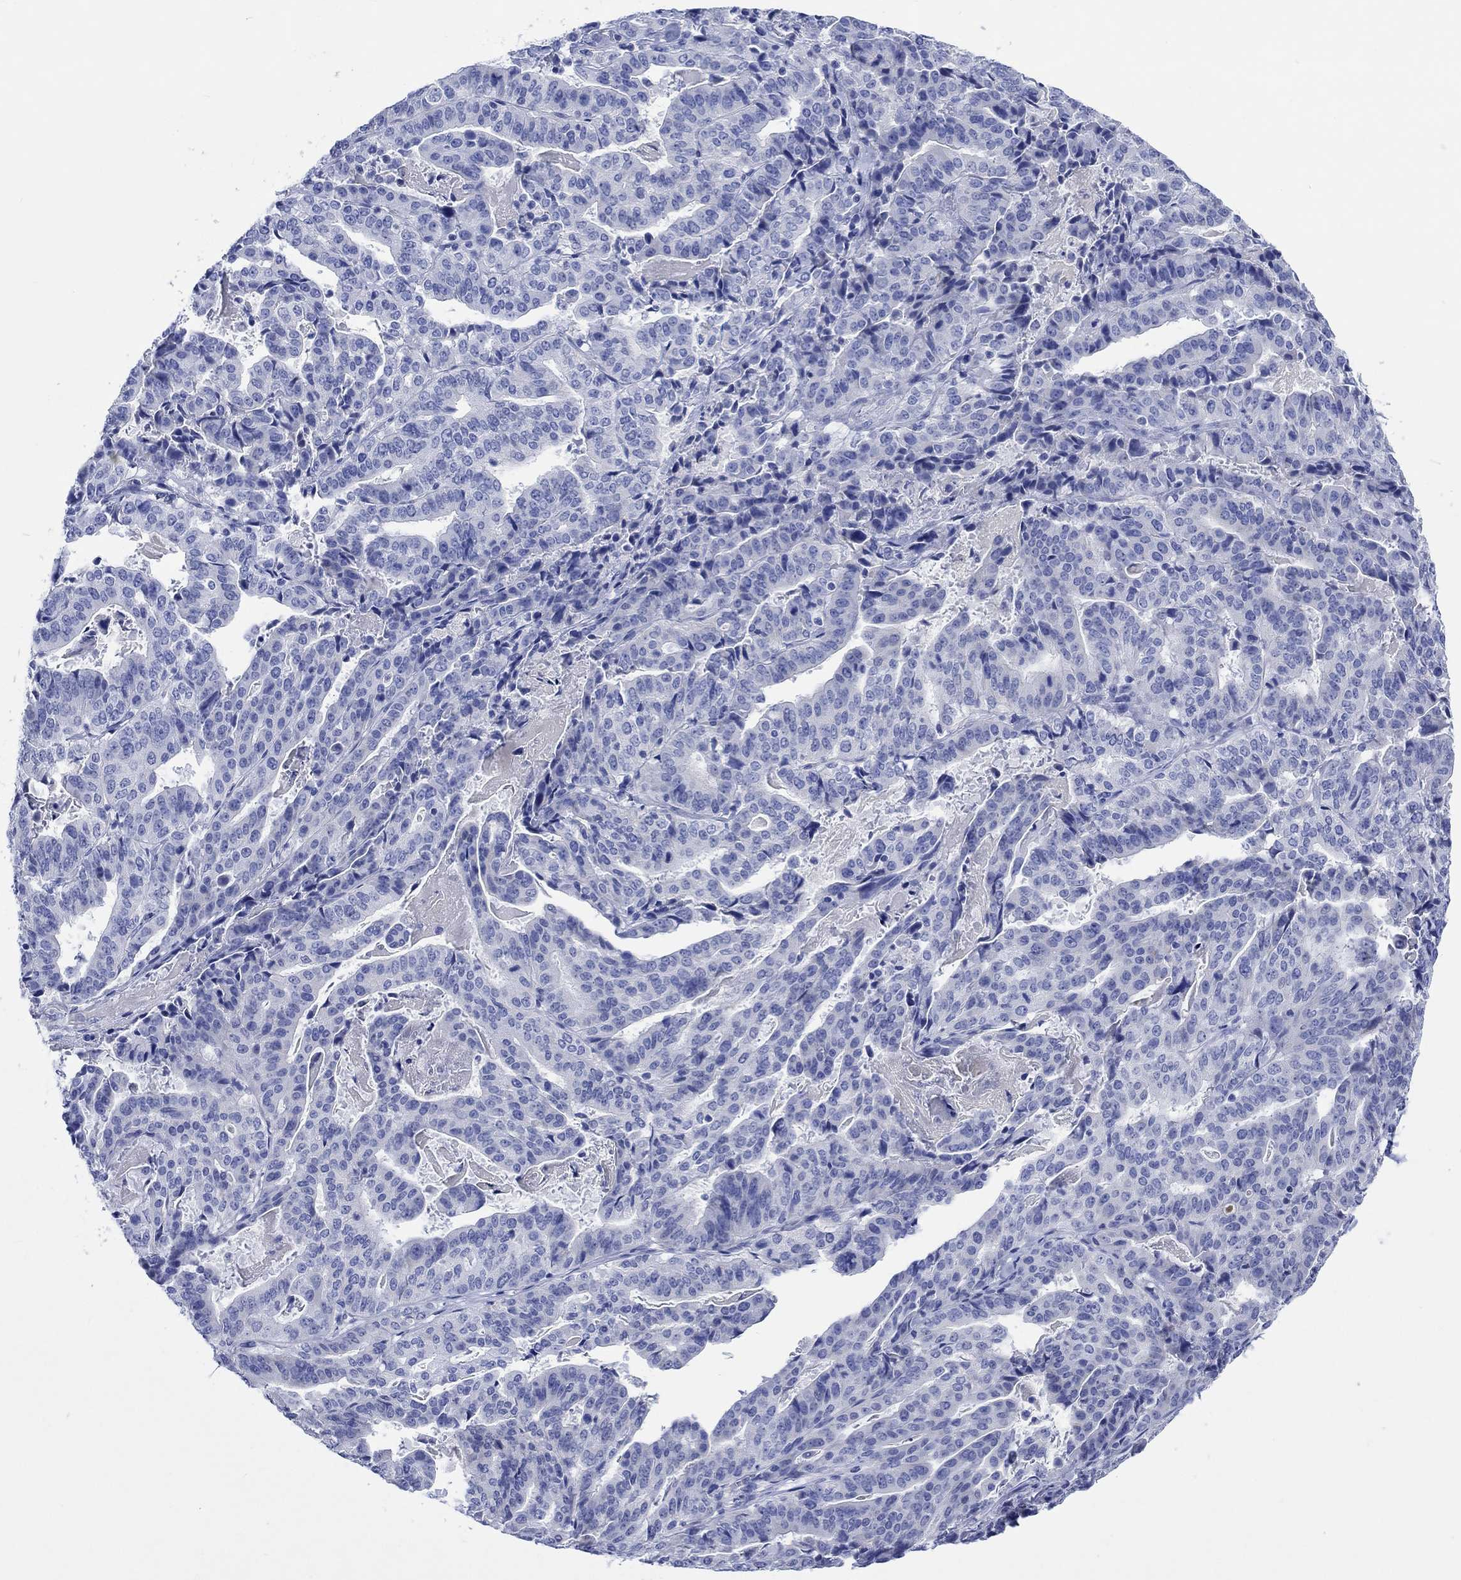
{"staining": {"intensity": "negative", "quantity": "none", "location": "none"}, "tissue": "stomach cancer", "cell_type": "Tumor cells", "image_type": "cancer", "snomed": [{"axis": "morphology", "description": "Adenocarcinoma, NOS"}, {"axis": "topography", "description": "Stomach"}], "caption": "High magnification brightfield microscopy of stomach adenocarcinoma stained with DAB (3,3'-diaminobenzidine) (brown) and counterstained with hematoxylin (blue): tumor cells show no significant positivity.", "gene": "CPLX2", "patient": {"sex": "male", "age": 48}}